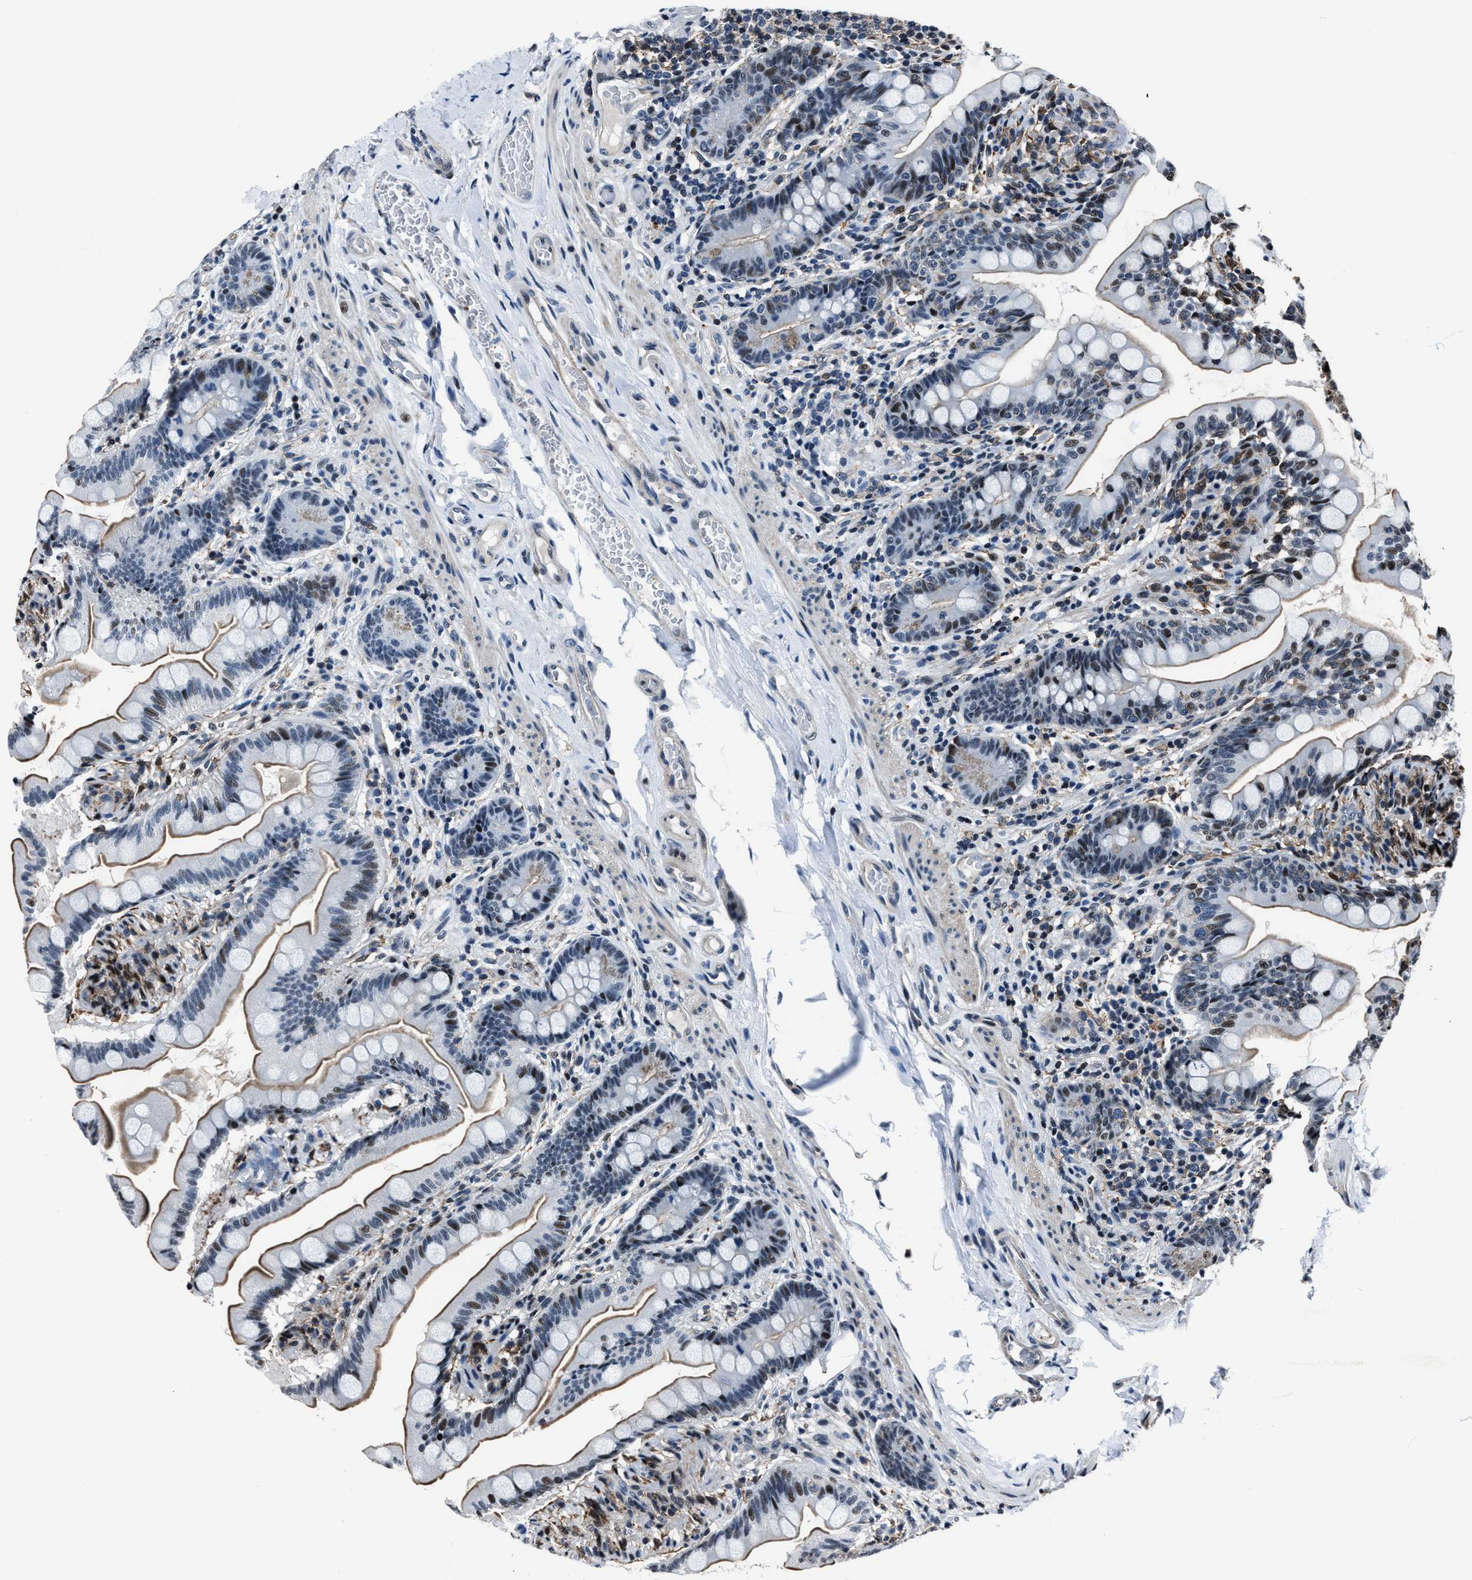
{"staining": {"intensity": "moderate", "quantity": "25%-75%", "location": "cytoplasmic/membranous,nuclear"}, "tissue": "small intestine", "cell_type": "Glandular cells", "image_type": "normal", "snomed": [{"axis": "morphology", "description": "Normal tissue, NOS"}, {"axis": "topography", "description": "Small intestine"}], "caption": "A medium amount of moderate cytoplasmic/membranous,nuclear staining is present in approximately 25%-75% of glandular cells in normal small intestine.", "gene": "PPIE", "patient": {"sex": "female", "age": 56}}